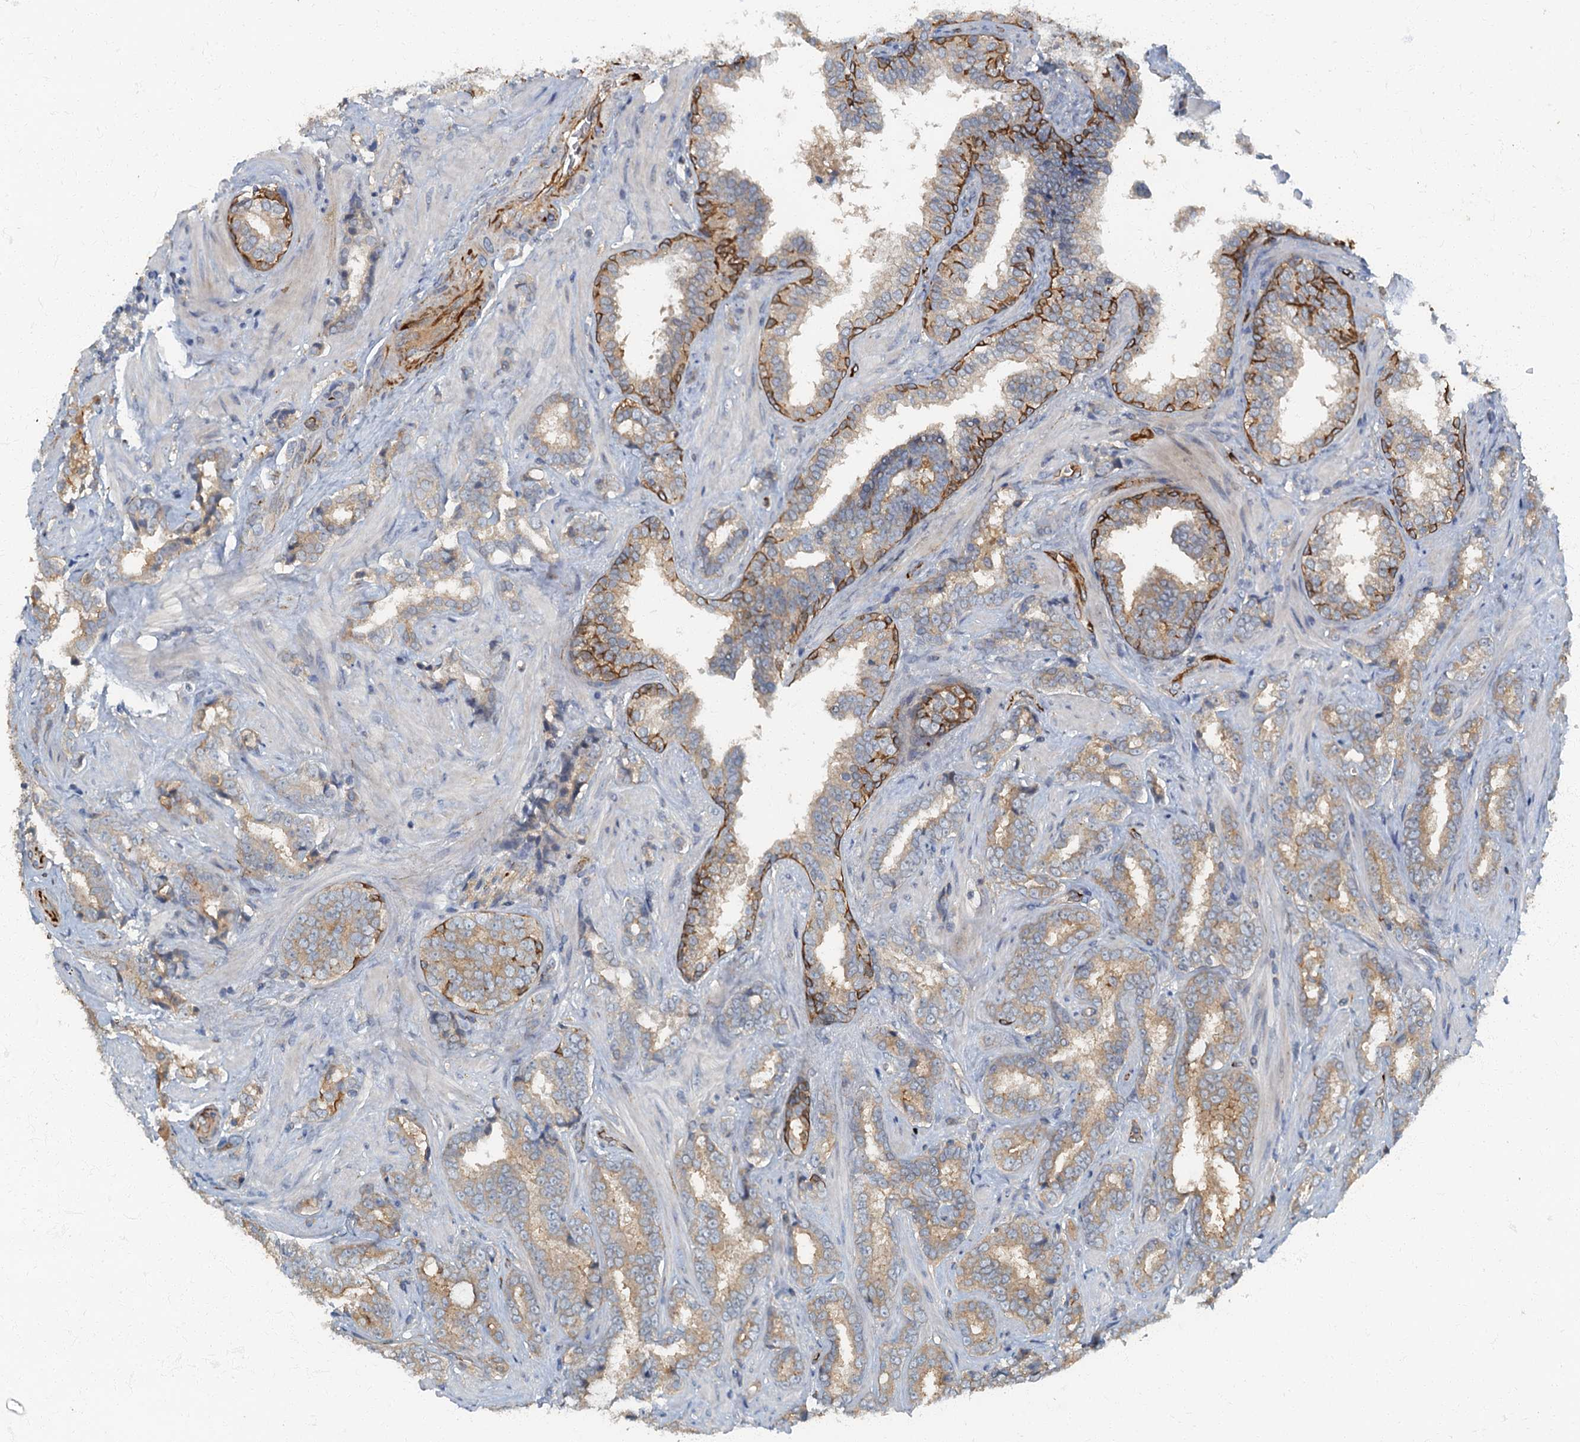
{"staining": {"intensity": "moderate", "quantity": "<25%", "location": "cytoplasmic/membranous"}, "tissue": "prostate cancer", "cell_type": "Tumor cells", "image_type": "cancer", "snomed": [{"axis": "morphology", "description": "Adenocarcinoma, High grade"}, {"axis": "topography", "description": "Prostate and seminal vesicle, NOS"}], "caption": "Immunohistochemical staining of human prostate cancer reveals moderate cytoplasmic/membranous protein staining in approximately <25% of tumor cells.", "gene": "ARL11", "patient": {"sex": "male", "age": 67}}